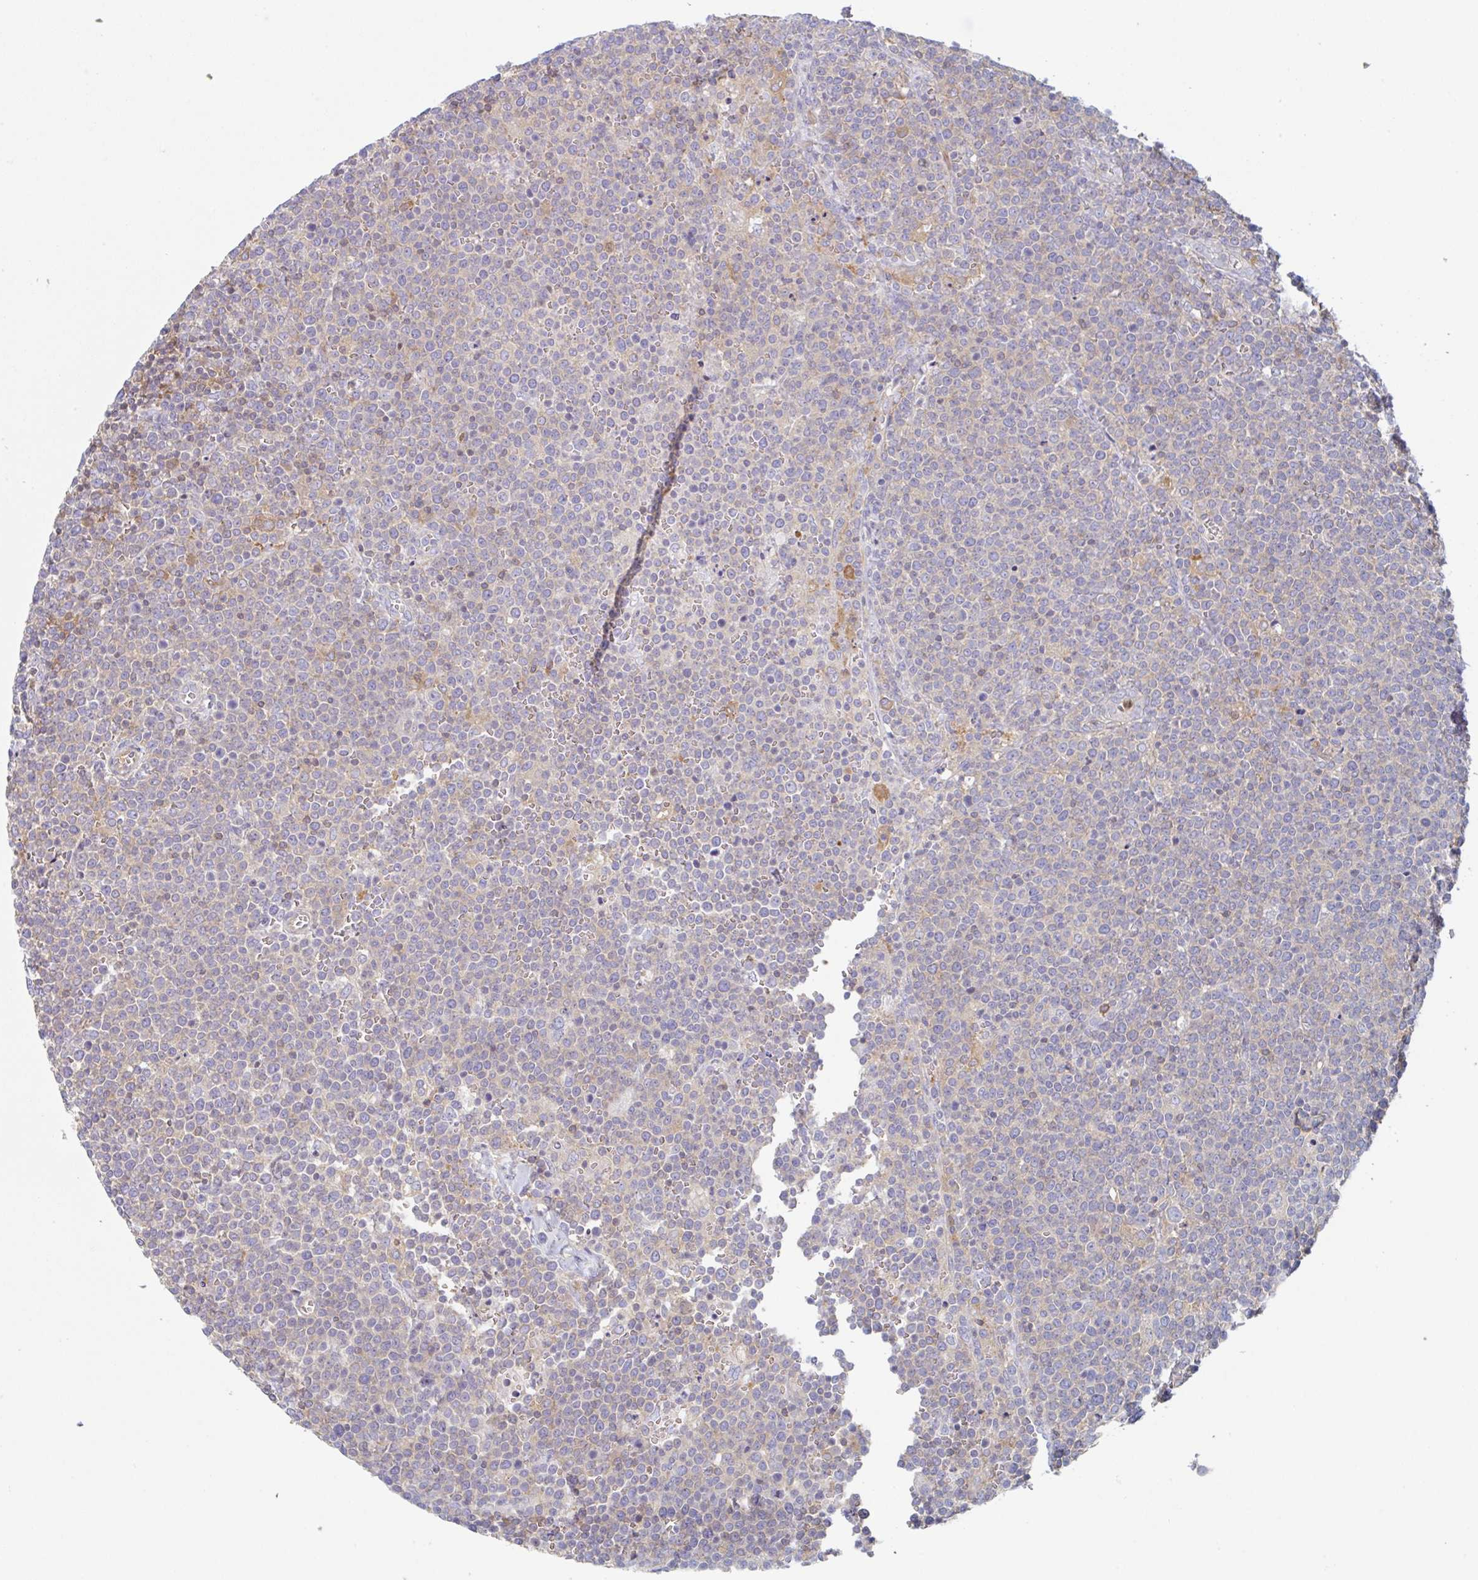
{"staining": {"intensity": "negative", "quantity": "none", "location": "none"}, "tissue": "lymphoma", "cell_type": "Tumor cells", "image_type": "cancer", "snomed": [{"axis": "morphology", "description": "Malignant lymphoma, non-Hodgkin's type, High grade"}, {"axis": "topography", "description": "Lymph node"}], "caption": "Immunohistochemistry photomicrograph of neoplastic tissue: human high-grade malignant lymphoma, non-Hodgkin's type stained with DAB reveals no significant protein staining in tumor cells.", "gene": "AMPD2", "patient": {"sex": "male", "age": 61}}